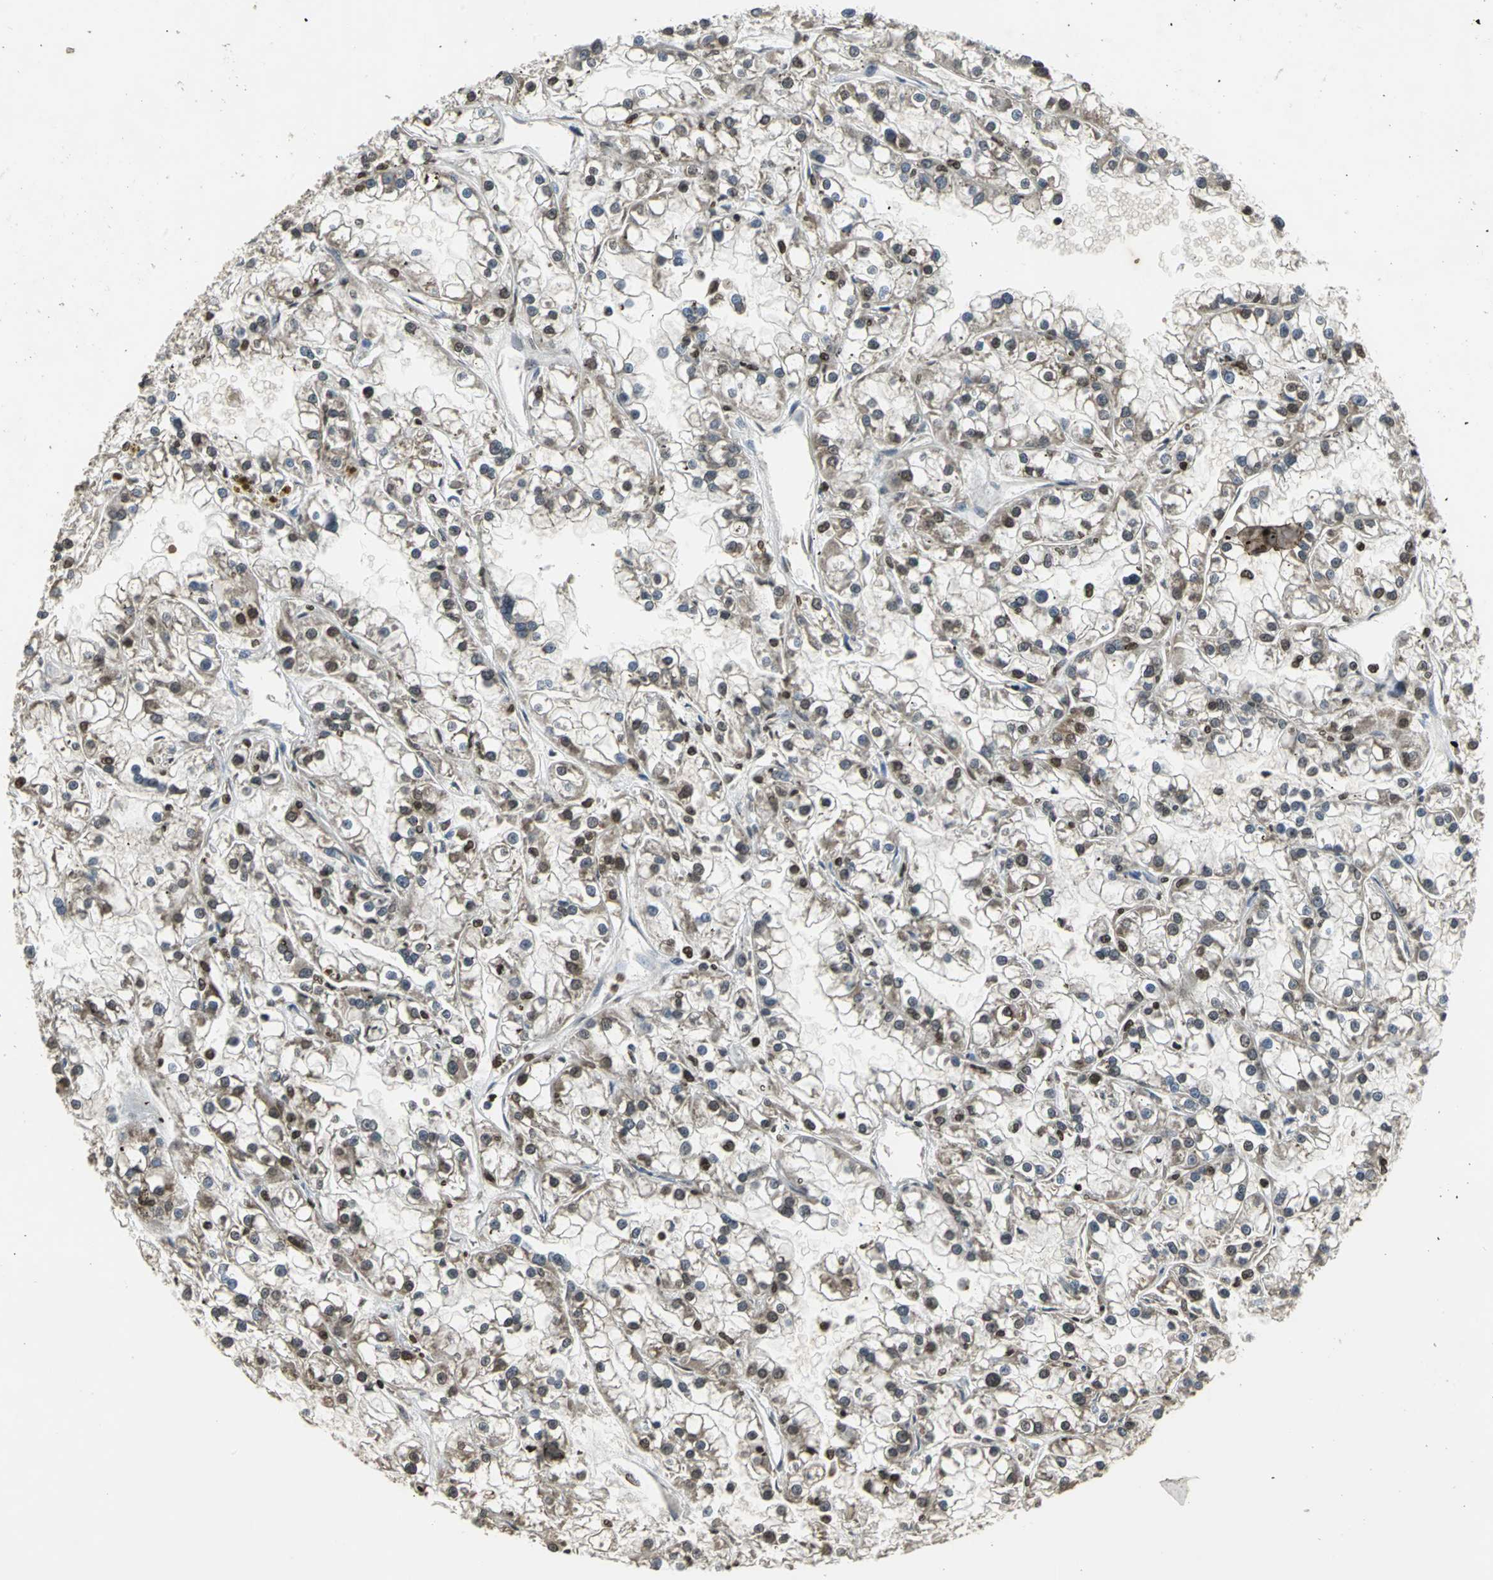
{"staining": {"intensity": "moderate", "quantity": "25%-75%", "location": "cytoplasmic/membranous,nuclear"}, "tissue": "renal cancer", "cell_type": "Tumor cells", "image_type": "cancer", "snomed": [{"axis": "morphology", "description": "Adenocarcinoma, NOS"}, {"axis": "topography", "description": "Kidney"}], "caption": "High-power microscopy captured an immunohistochemistry (IHC) histopathology image of adenocarcinoma (renal), revealing moderate cytoplasmic/membranous and nuclear positivity in about 25%-75% of tumor cells.", "gene": "AHR", "patient": {"sex": "female", "age": 52}}